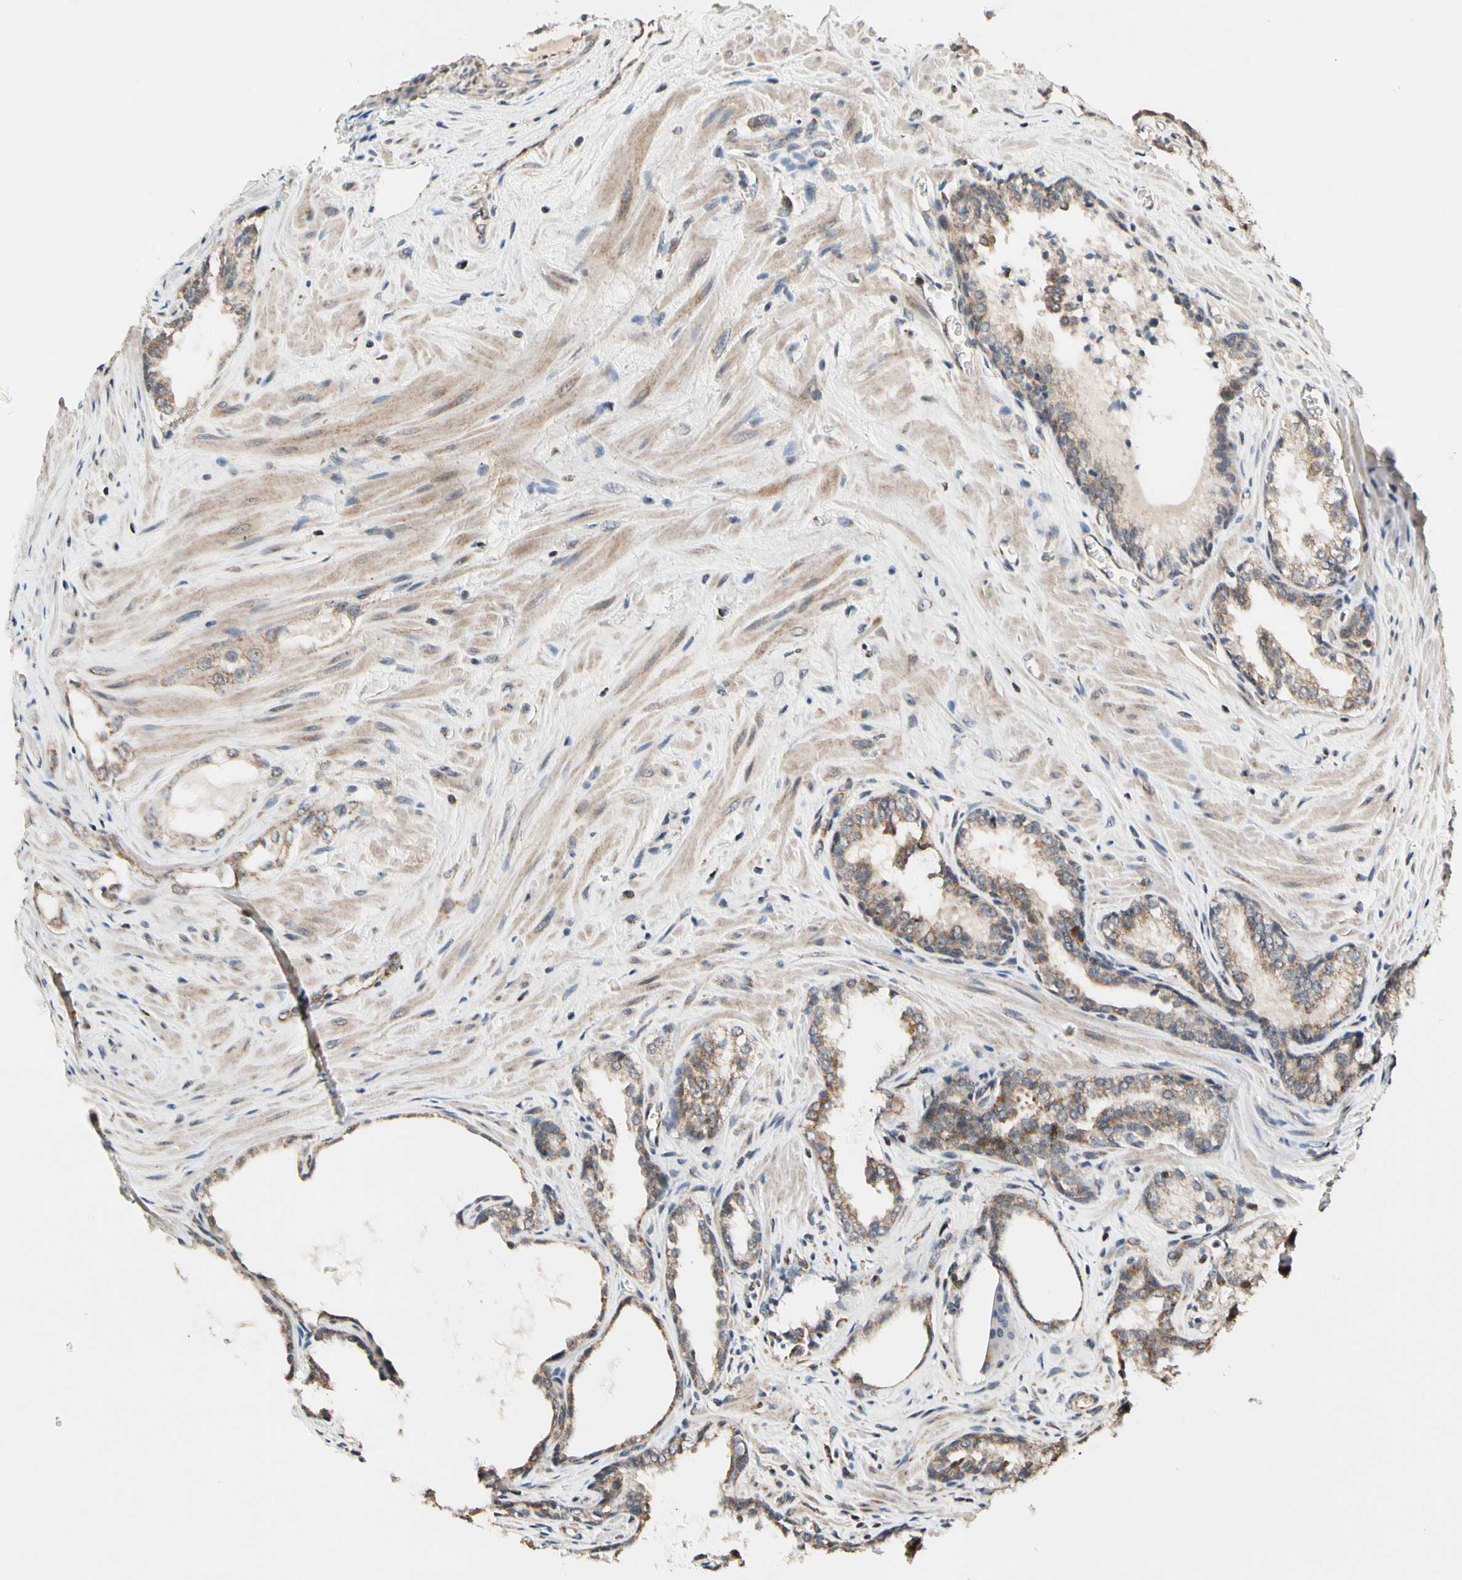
{"staining": {"intensity": "moderate", "quantity": ">75%", "location": "cytoplasmic/membranous"}, "tissue": "prostate cancer", "cell_type": "Tumor cells", "image_type": "cancer", "snomed": [{"axis": "morphology", "description": "Adenocarcinoma, Low grade"}, {"axis": "topography", "description": "Prostate"}], "caption": "About >75% of tumor cells in prostate cancer display moderate cytoplasmic/membranous protein expression as visualized by brown immunohistochemical staining.", "gene": "KHDC4", "patient": {"sex": "male", "age": 60}}